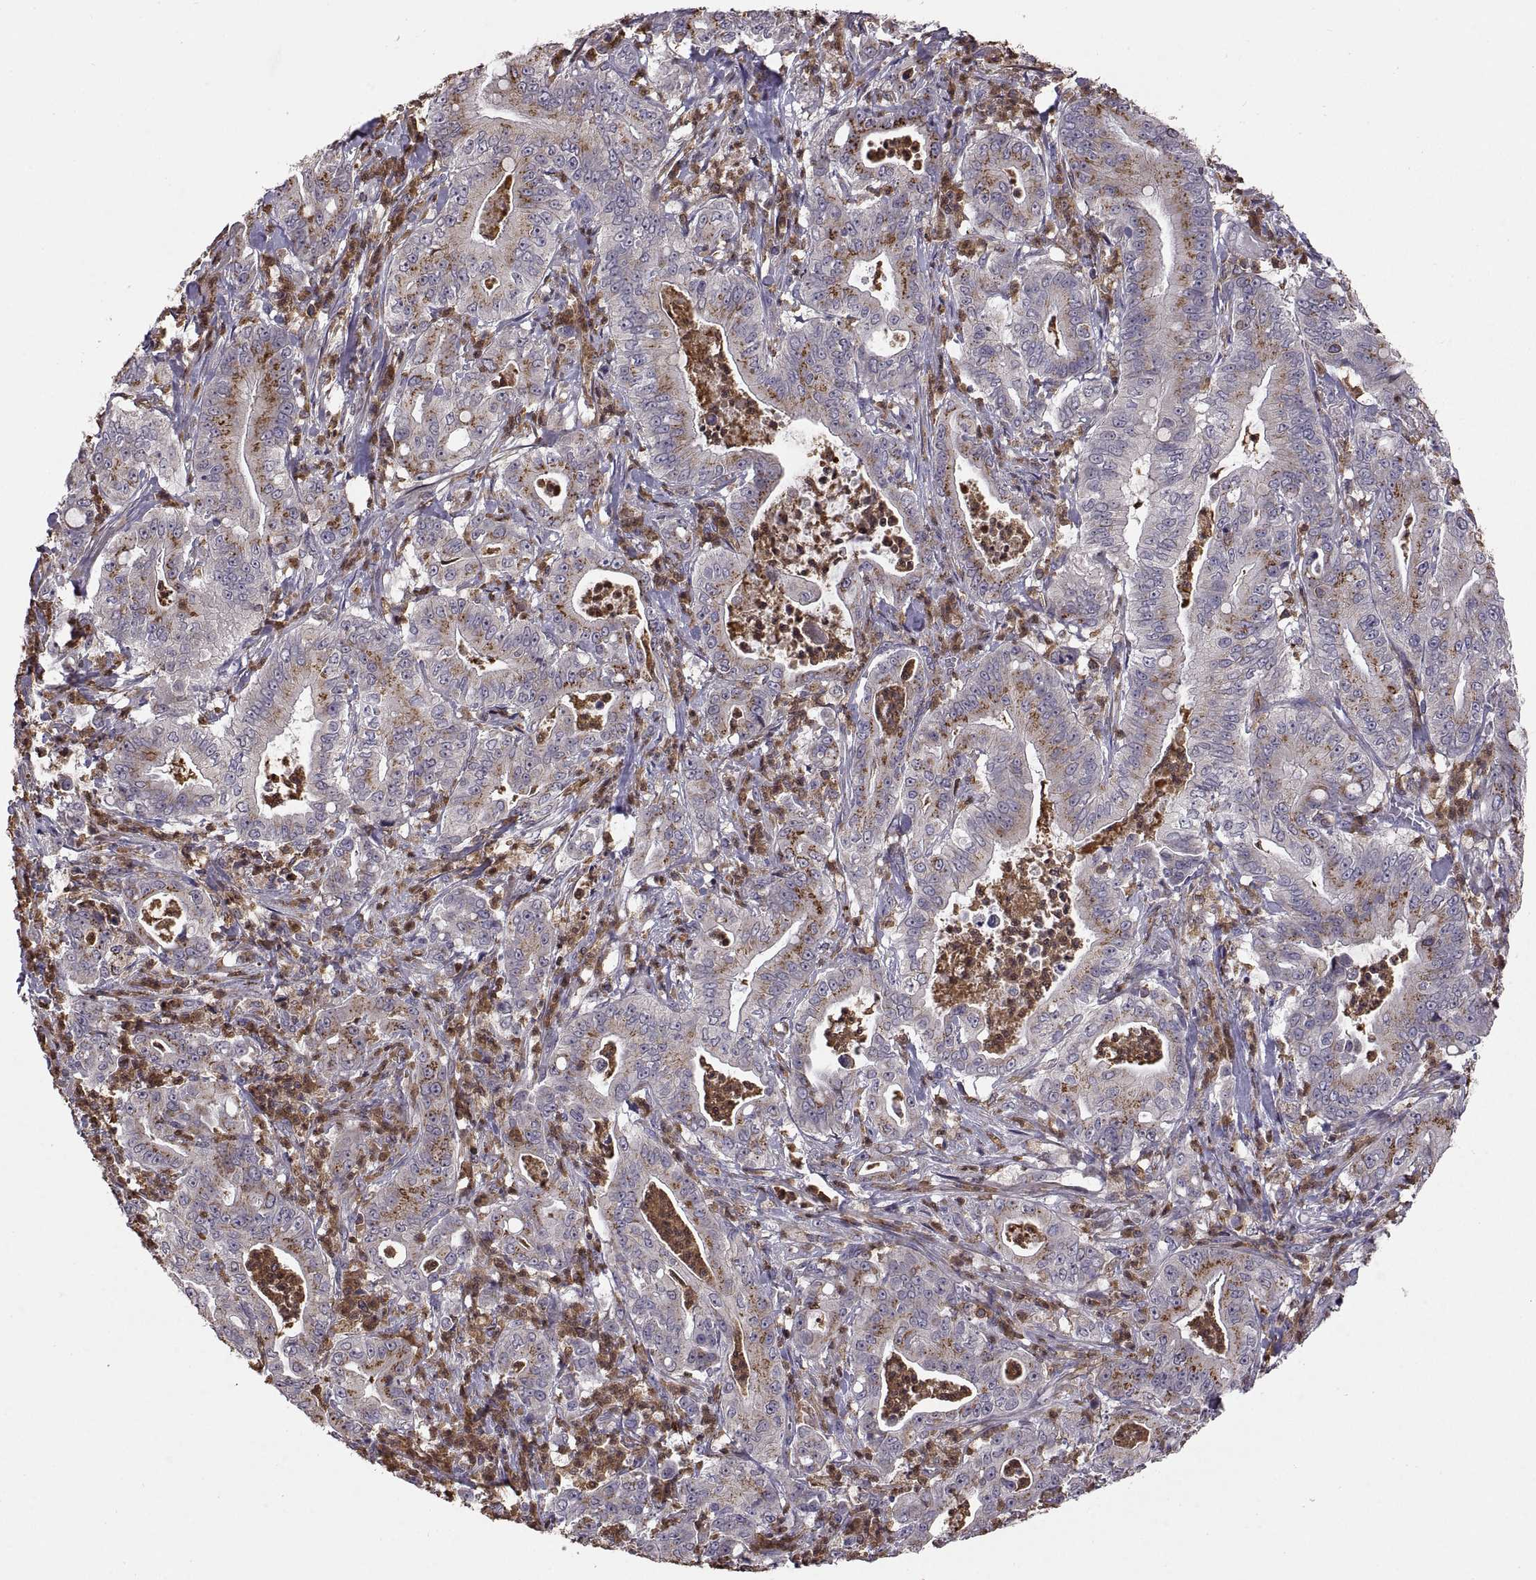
{"staining": {"intensity": "moderate", "quantity": ">75%", "location": "cytoplasmic/membranous"}, "tissue": "pancreatic cancer", "cell_type": "Tumor cells", "image_type": "cancer", "snomed": [{"axis": "morphology", "description": "Adenocarcinoma, NOS"}, {"axis": "topography", "description": "Pancreas"}], "caption": "Adenocarcinoma (pancreatic) tissue shows moderate cytoplasmic/membranous staining in about >75% of tumor cells", "gene": "ACAP1", "patient": {"sex": "male", "age": 71}}